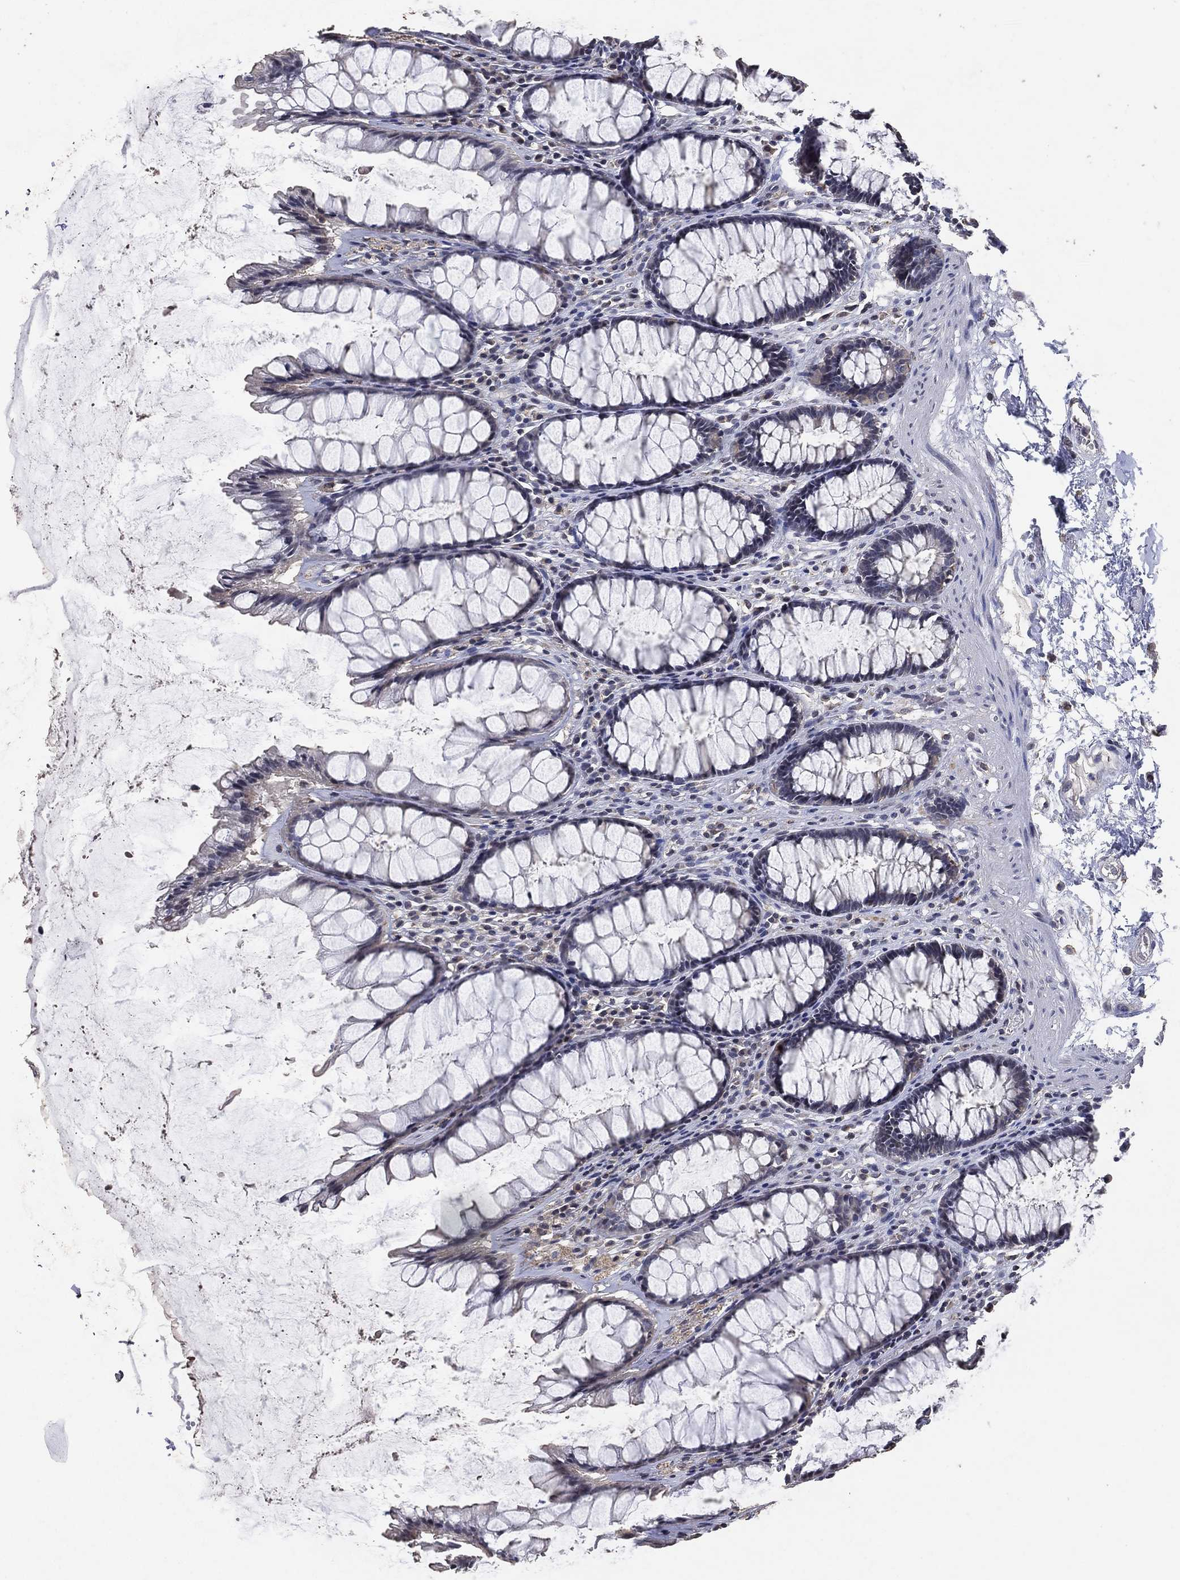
{"staining": {"intensity": "negative", "quantity": "none", "location": "none"}, "tissue": "rectum", "cell_type": "Glandular cells", "image_type": "normal", "snomed": [{"axis": "morphology", "description": "Normal tissue, NOS"}, {"axis": "topography", "description": "Rectum"}], "caption": "Immunohistochemistry of benign rectum demonstrates no expression in glandular cells. The staining was performed using DAB (3,3'-diaminobenzidine) to visualize the protein expression in brown, while the nuclei were stained in blue with hematoxylin (Magnification: 20x).", "gene": "ADPRHL1", "patient": {"sex": "male", "age": 72}}